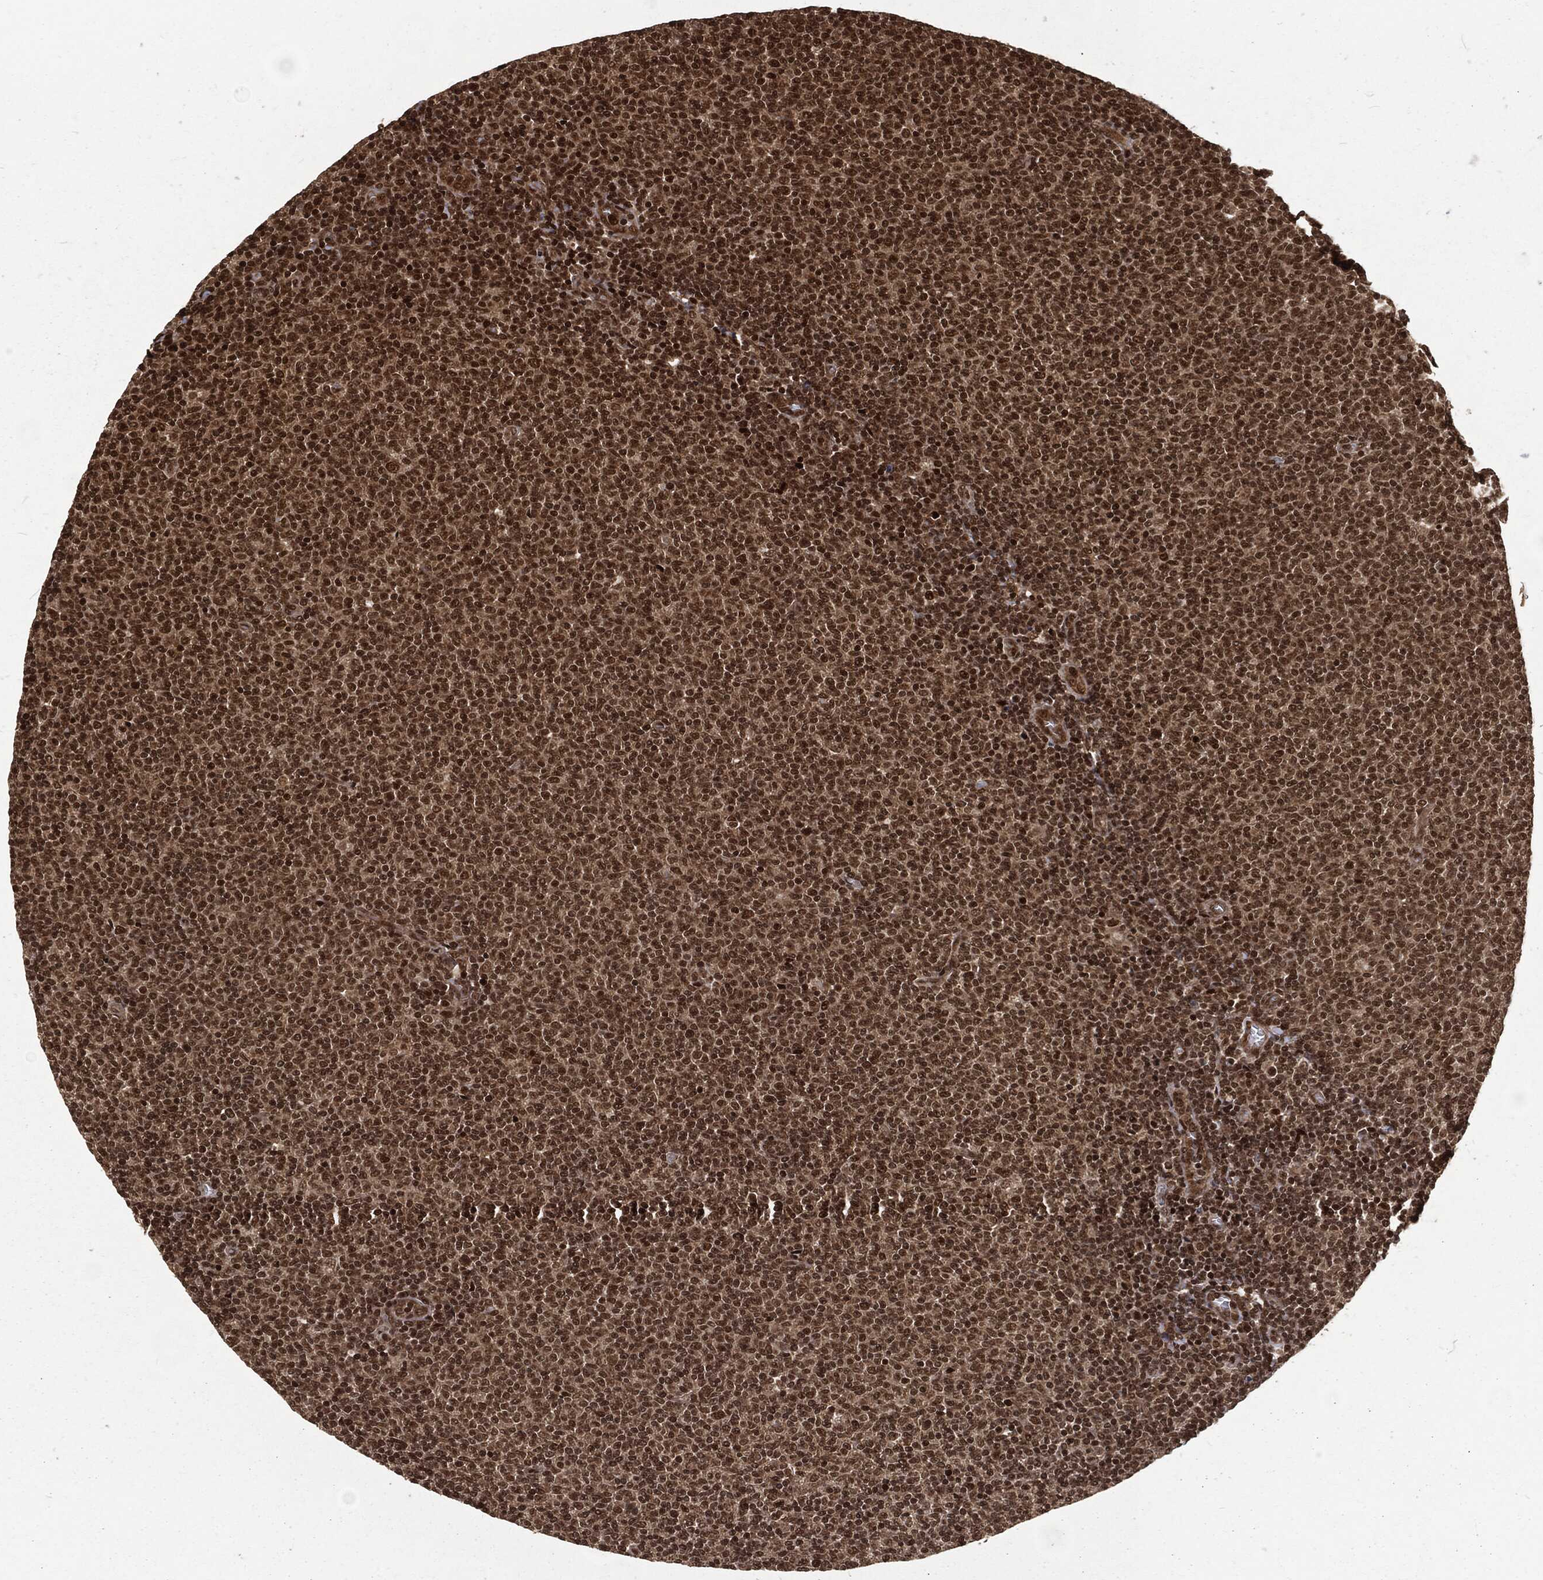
{"staining": {"intensity": "strong", "quantity": "25%-75%", "location": "nuclear"}, "tissue": "lymphoma", "cell_type": "Tumor cells", "image_type": "cancer", "snomed": [{"axis": "morphology", "description": "Malignant lymphoma, non-Hodgkin's type, Low grade"}, {"axis": "topography", "description": "Lymph node"}], "caption": "Tumor cells display high levels of strong nuclear positivity in about 25%-75% of cells in malignant lymphoma, non-Hodgkin's type (low-grade).", "gene": "NGRN", "patient": {"sex": "male", "age": 52}}